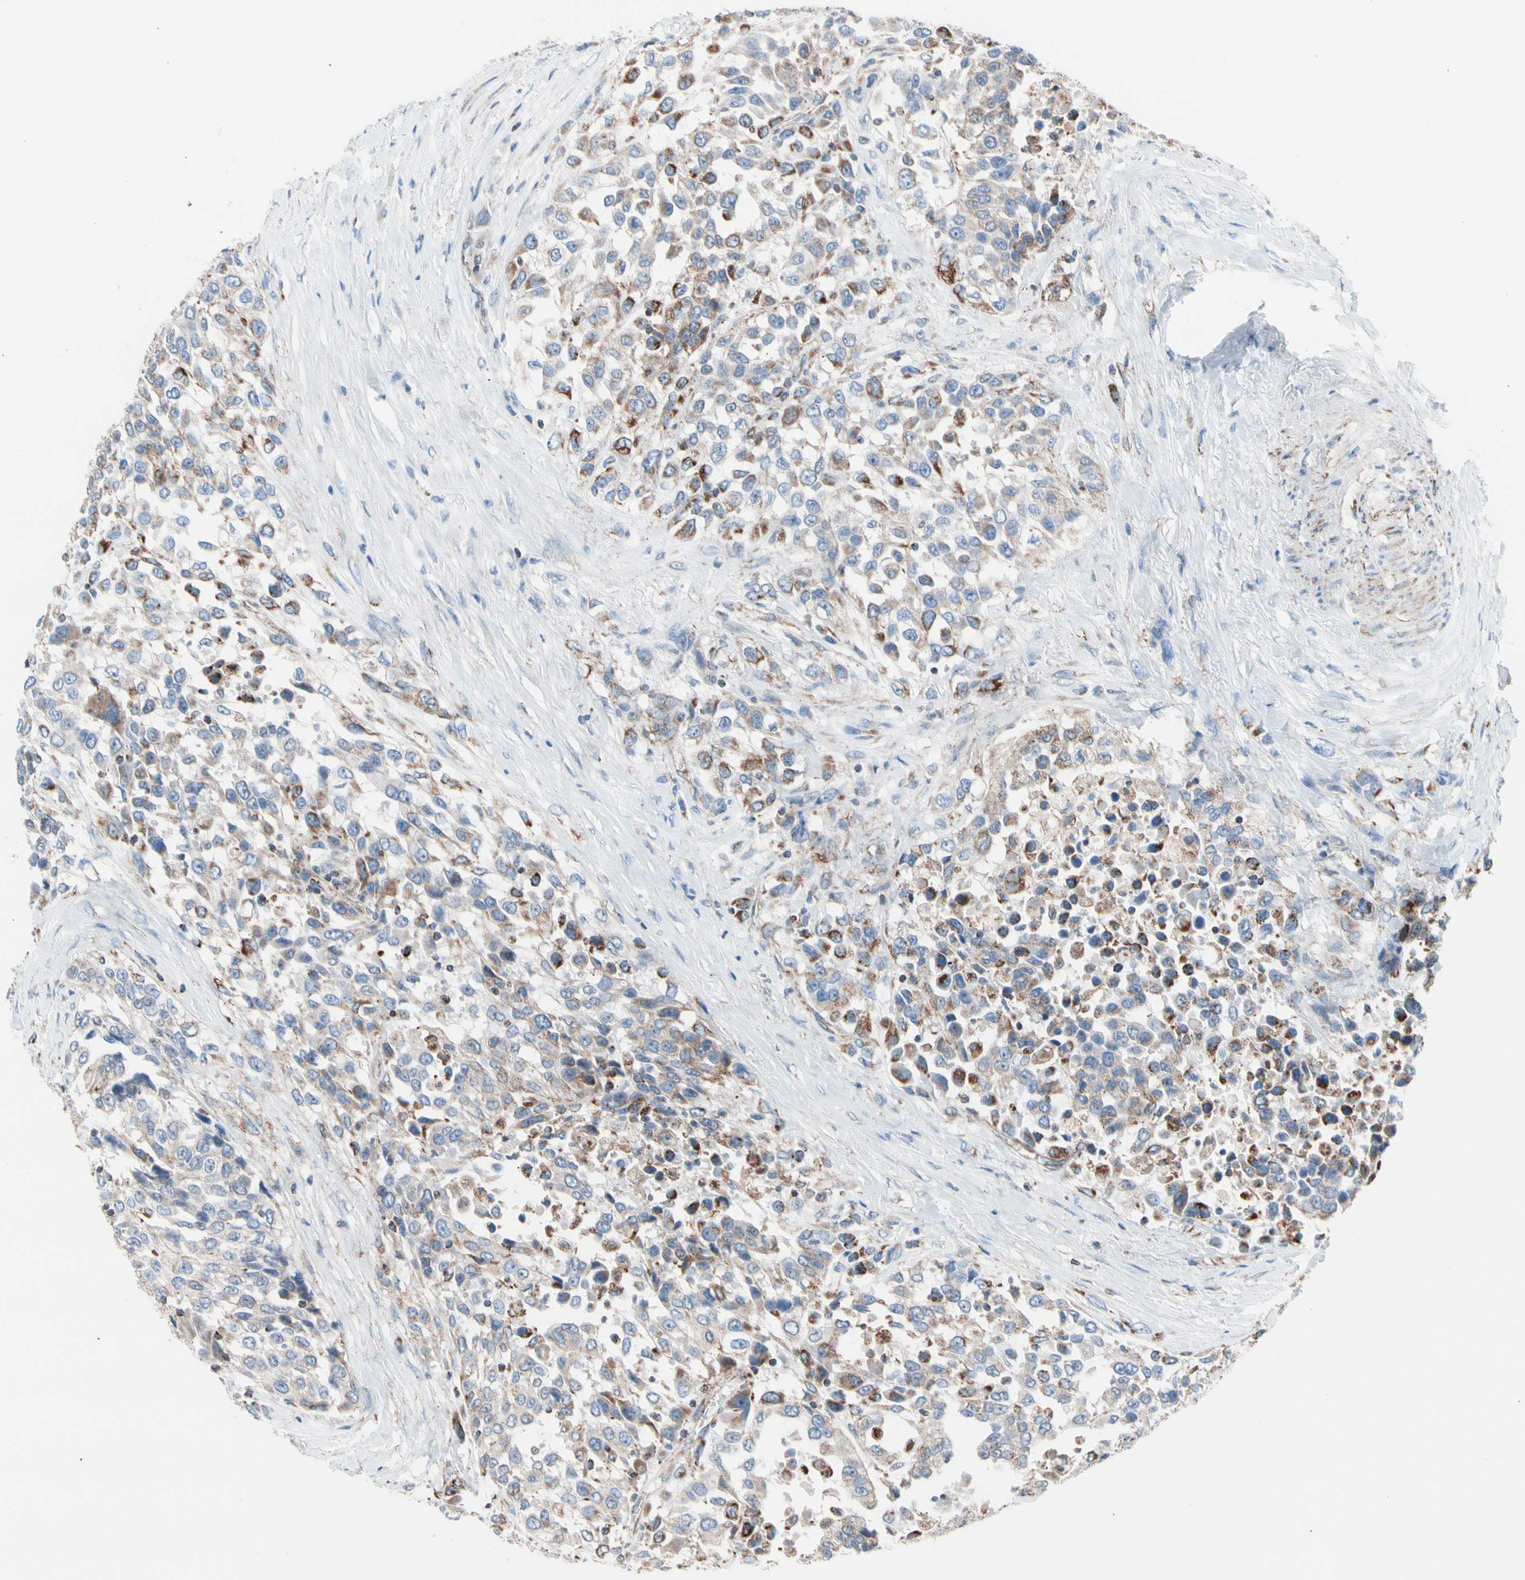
{"staining": {"intensity": "moderate", "quantity": "25%-75%", "location": "cytoplasmic/membranous"}, "tissue": "urothelial cancer", "cell_type": "Tumor cells", "image_type": "cancer", "snomed": [{"axis": "morphology", "description": "Urothelial carcinoma, High grade"}, {"axis": "topography", "description": "Urinary bladder"}], "caption": "Tumor cells exhibit medium levels of moderate cytoplasmic/membranous expression in approximately 25%-75% of cells in human high-grade urothelial carcinoma.", "gene": "HK1", "patient": {"sex": "female", "age": 80}}